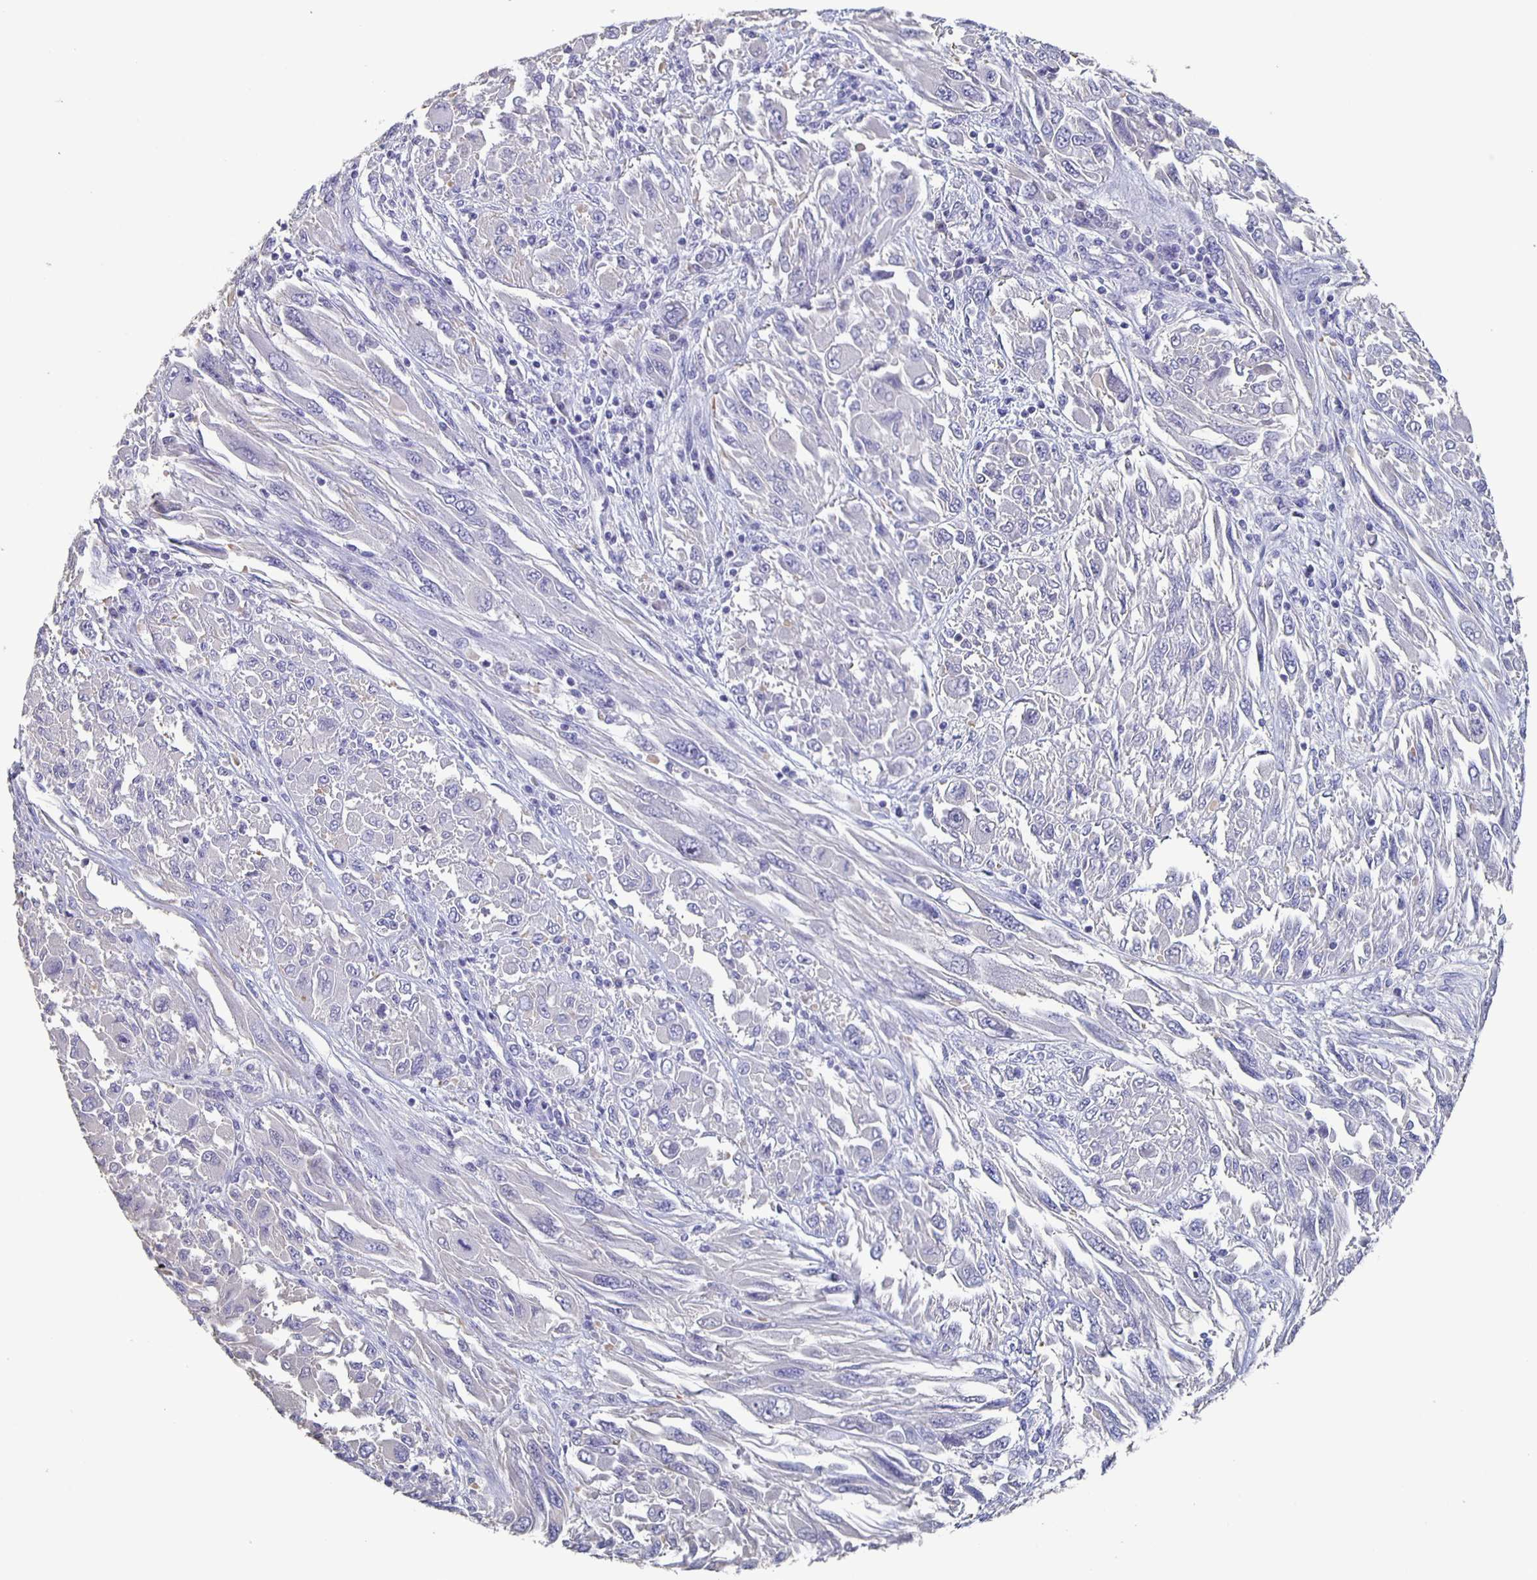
{"staining": {"intensity": "negative", "quantity": "none", "location": "none"}, "tissue": "melanoma", "cell_type": "Tumor cells", "image_type": "cancer", "snomed": [{"axis": "morphology", "description": "Malignant melanoma, NOS"}, {"axis": "topography", "description": "Skin"}], "caption": "Melanoma was stained to show a protein in brown. There is no significant expression in tumor cells.", "gene": "CACNA2D2", "patient": {"sex": "female", "age": 91}}